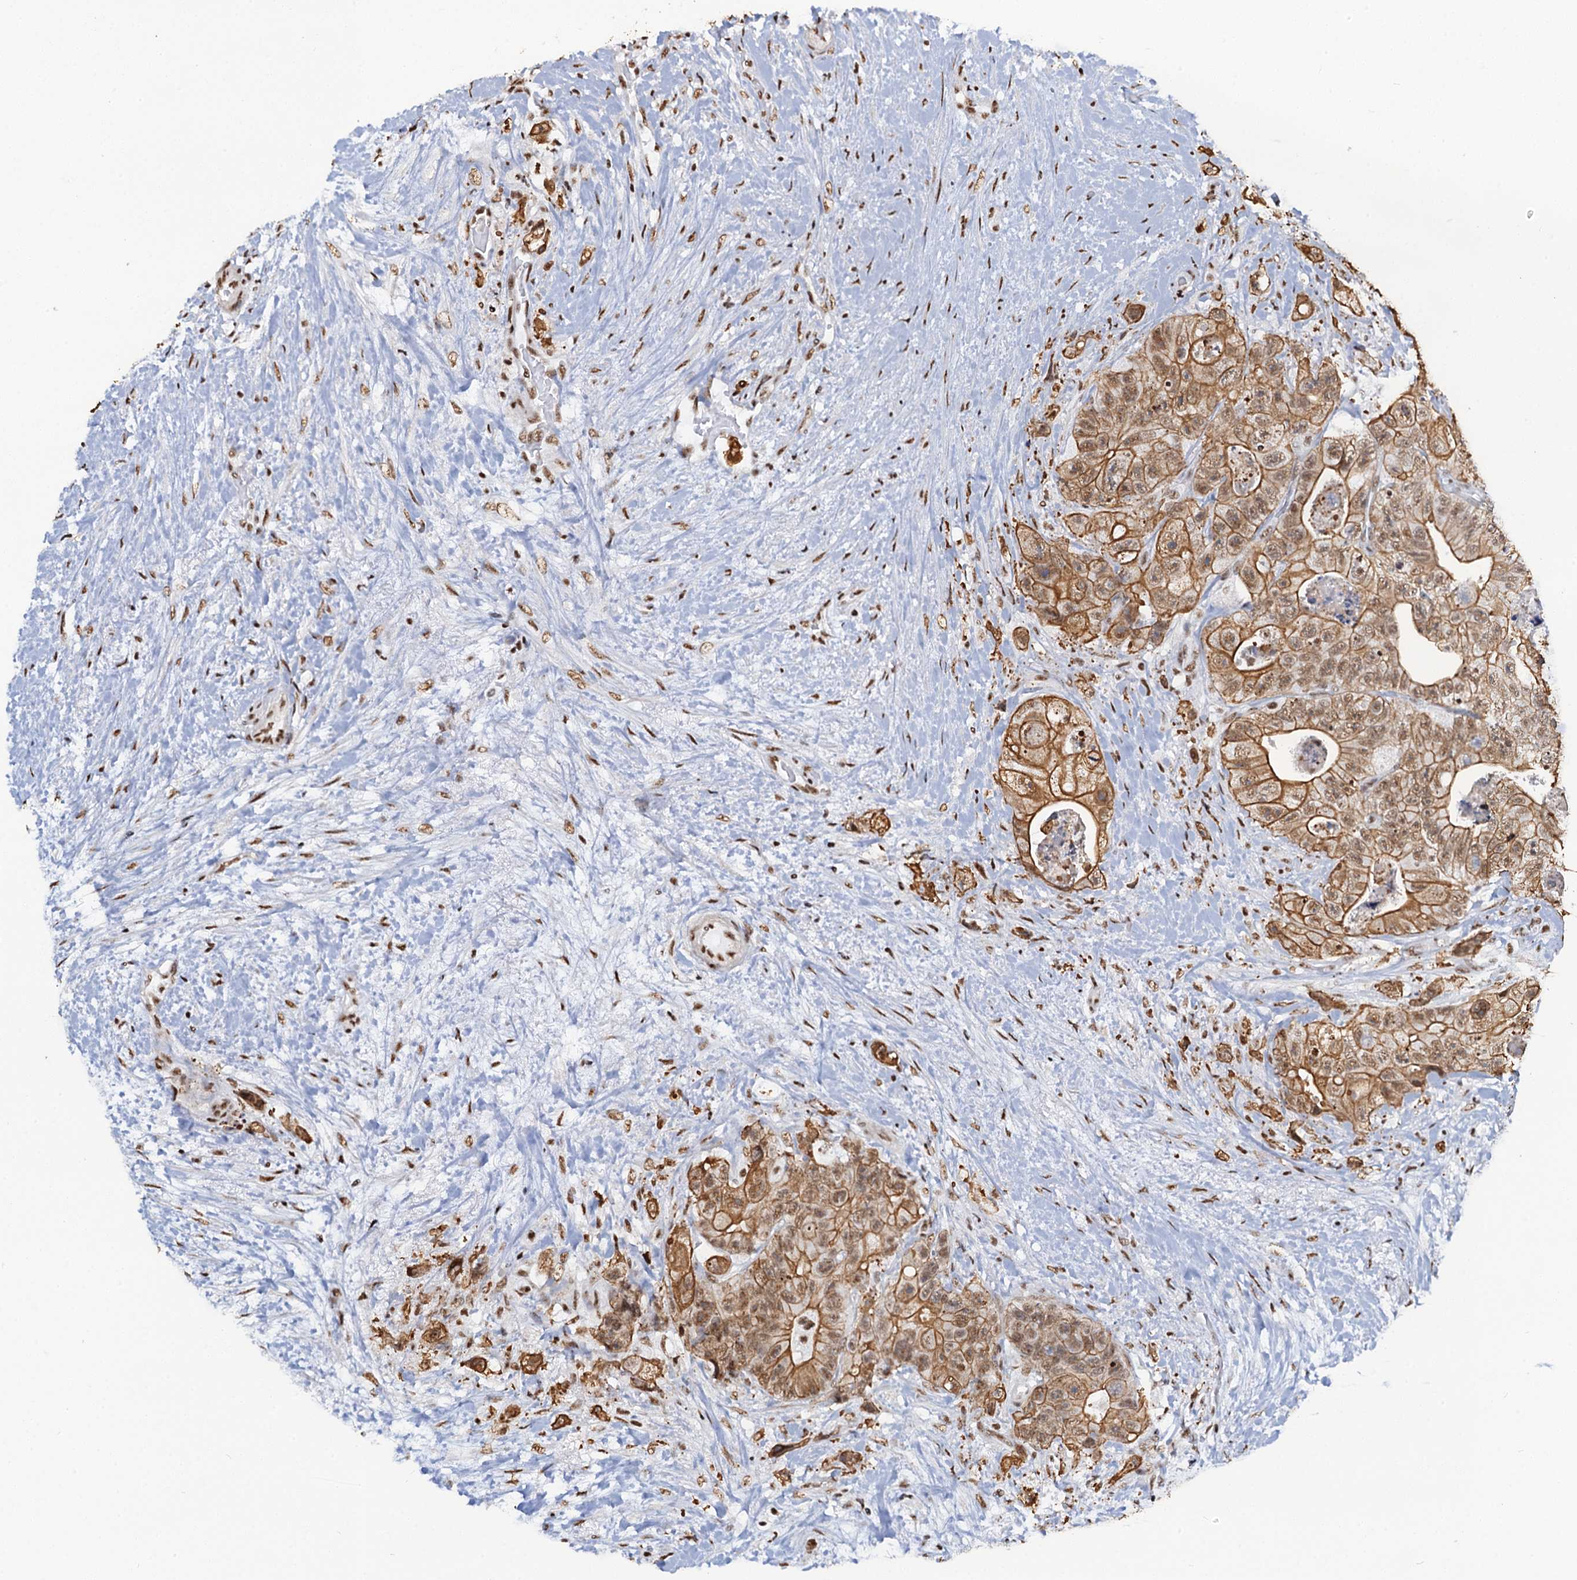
{"staining": {"intensity": "moderate", "quantity": ">75%", "location": "cytoplasmic/membranous,nuclear"}, "tissue": "colorectal cancer", "cell_type": "Tumor cells", "image_type": "cancer", "snomed": [{"axis": "morphology", "description": "Adenocarcinoma, NOS"}, {"axis": "topography", "description": "Colon"}], "caption": "Tumor cells demonstrate medium levels of moderate cytoplasmic/membranous and nuclear expression in about >75% of cells in human colorectal adenocarcinoma.", "gene": "ZNF609", "patient": {"sex": "female", "age": 46}}